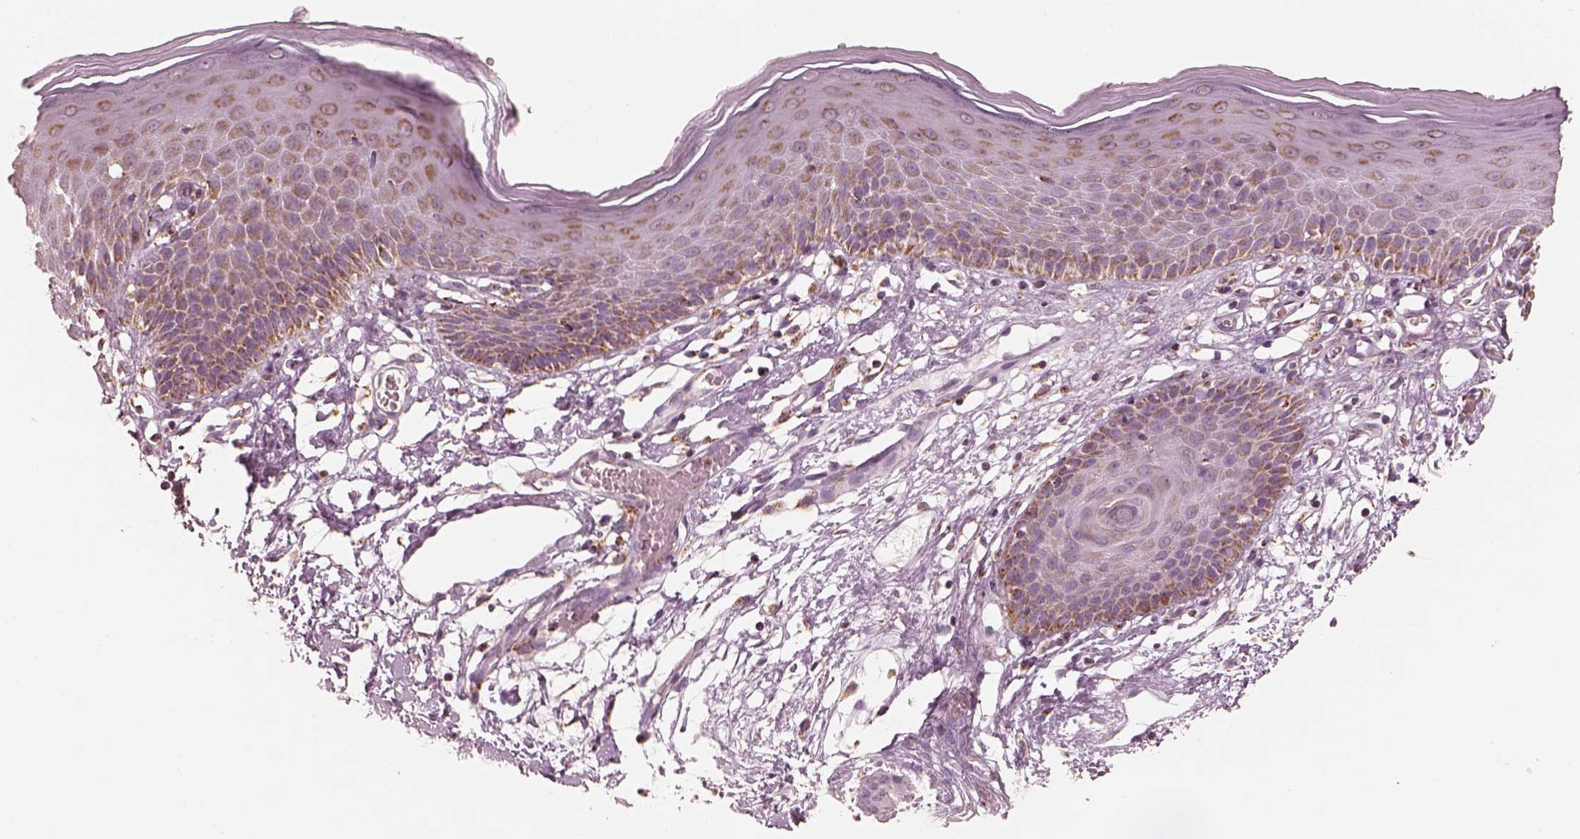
{"staining": {"intensity": "strong", "quantity": "25%-75%", "location": "cytoplasmic/membranous"}, "tissue": "skin", "cell_type": "Epidermal cells", "image_type": "normal", "snomed": [{"axis": "morphology", "description": "Normal tissue, NOS"}, {"axis": "topography", "description": "Vulva"}], "caption": "Immunohistochemical staining of normal human skin displays 25%-75% levels of strong cytoplasmic/membranous protein positivity in about 25%-75% of epidermal cells.", "gene": "ENTPD6", "patient": {"sex": "female", "age": 68}}